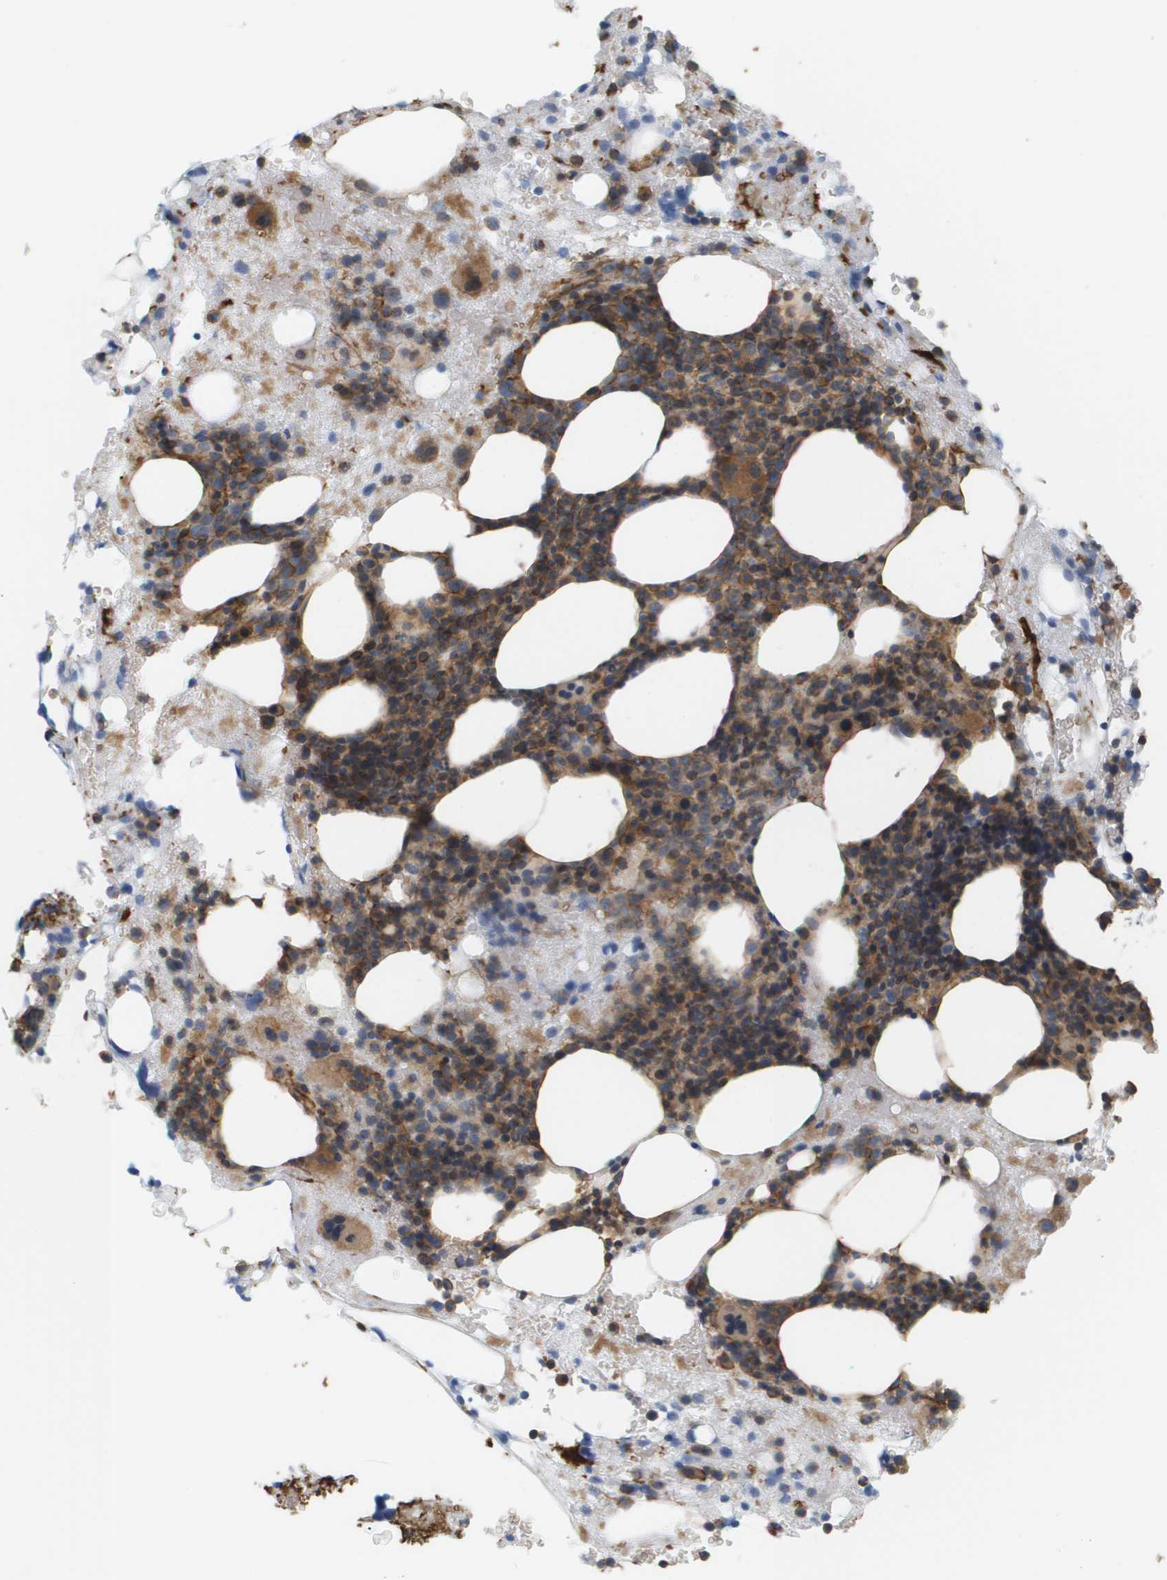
{"staining": {"intensity": "moderate", "quantity": "25%-75%", "location": "cytoplasmic/membranous"}, "tissue": "bone marrow", "cell_type": "Hematopoietic cells", "image_type": "normal", "snomed": [{"axis": "morphology", "description": "Normal tissue, NOS"}, {"axis": "morphology", "description": "Inflammation, NOS"}, {"axis": "topography", "description": "Bone marrow"}], "caption": "DAB (3,3'-diaminobenzidine) immunohistochemical staining of benign human bone marrow reveals moderate cytoplasmic/membranous protein positivity in about 25%-75% of hematopoietic cells.", "gene": "SGMS2", "patient": {"sex": "female", "age": 78}}